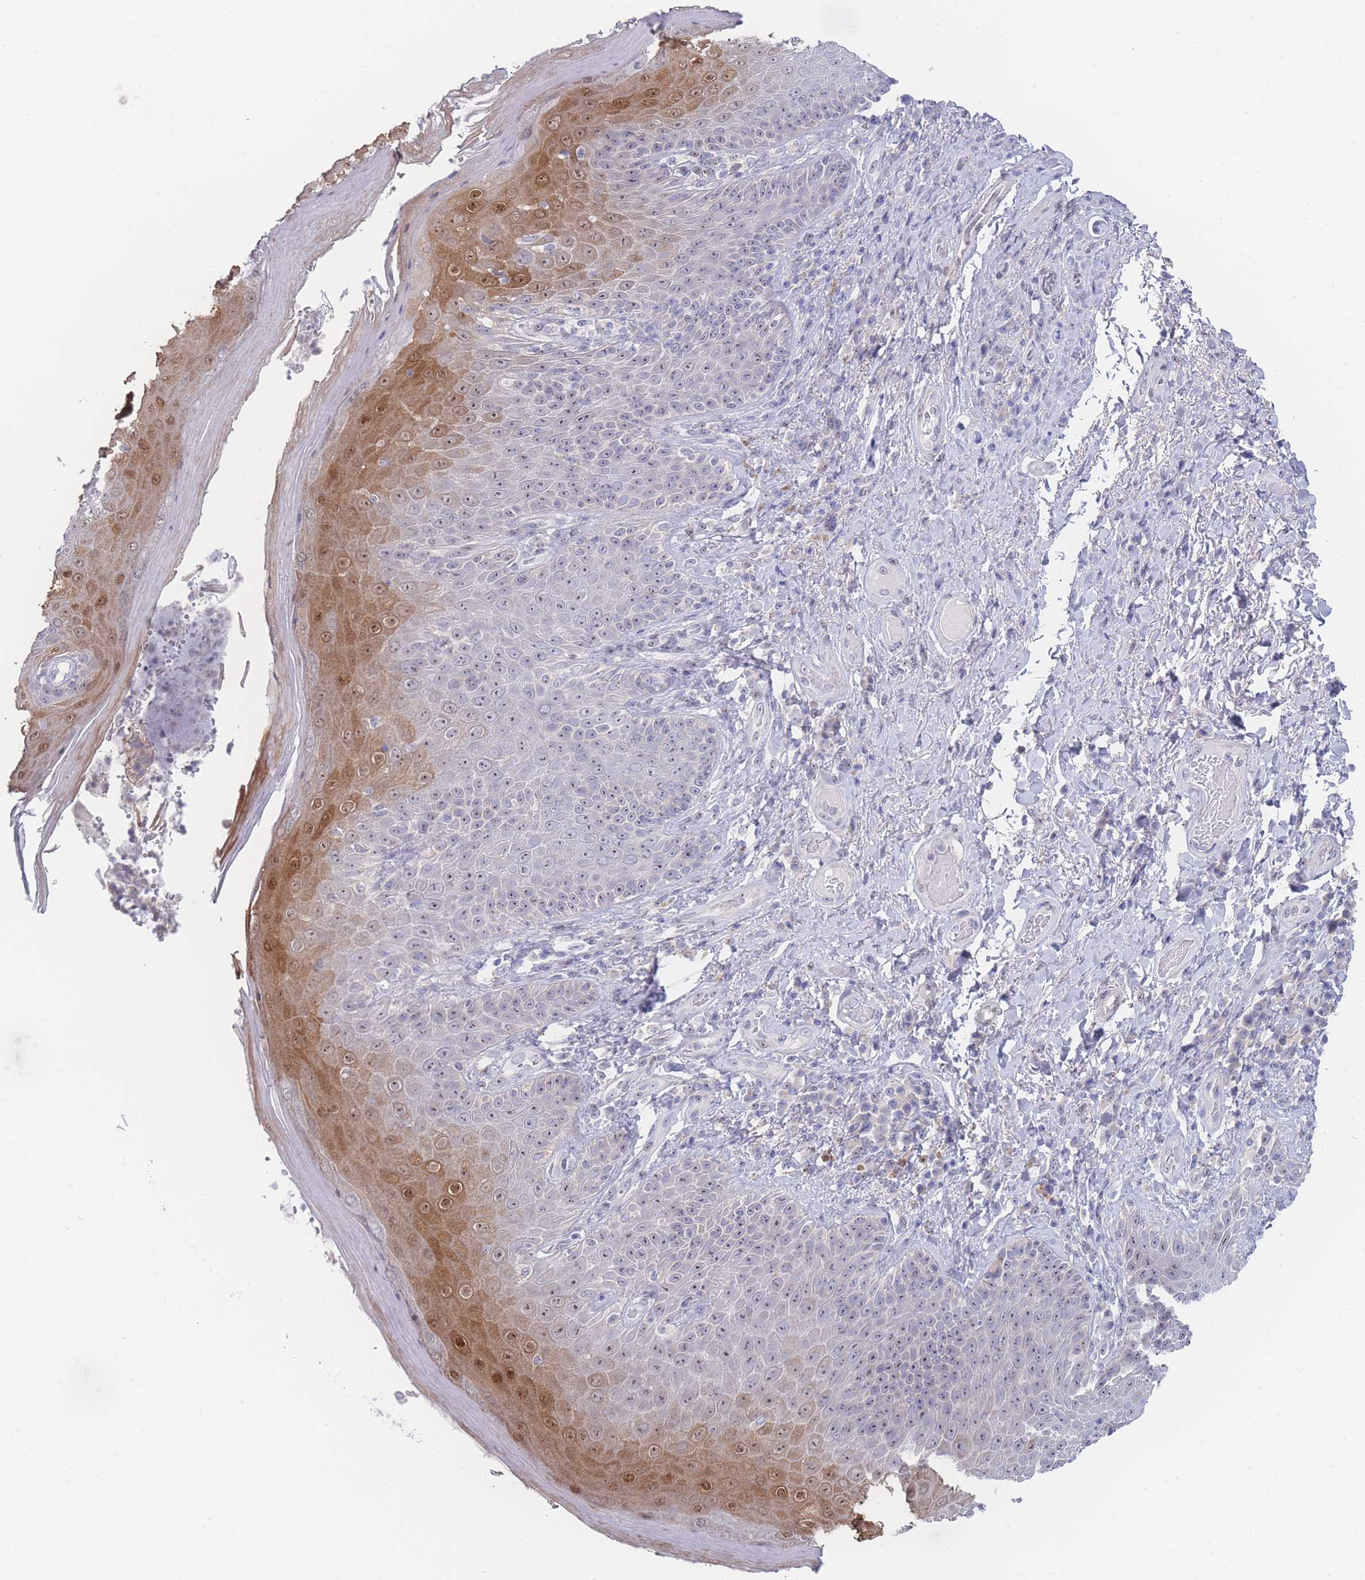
{"staining": {"intensity": "moderate", "quantity": "25%-75%", "location": "cytoplasmic/membranous,nuclear"}, "tissue": "skin", "cell_type": "Epidermal cells", "image_type": "normal", "snomed": [{"axis": "morphology", "description": "Normal tissue, NOS"}, {"axis": "topography", "description": "Anal"}], "caption": "Skin stained for a protein (brown) exhibits moderate cytoplasmic/membranous,nuclear positive positivity in approximately 25%-75% of epidermal cells.", "gene": "ZNF142", "patient": {"sex": "female", "age": 89}}